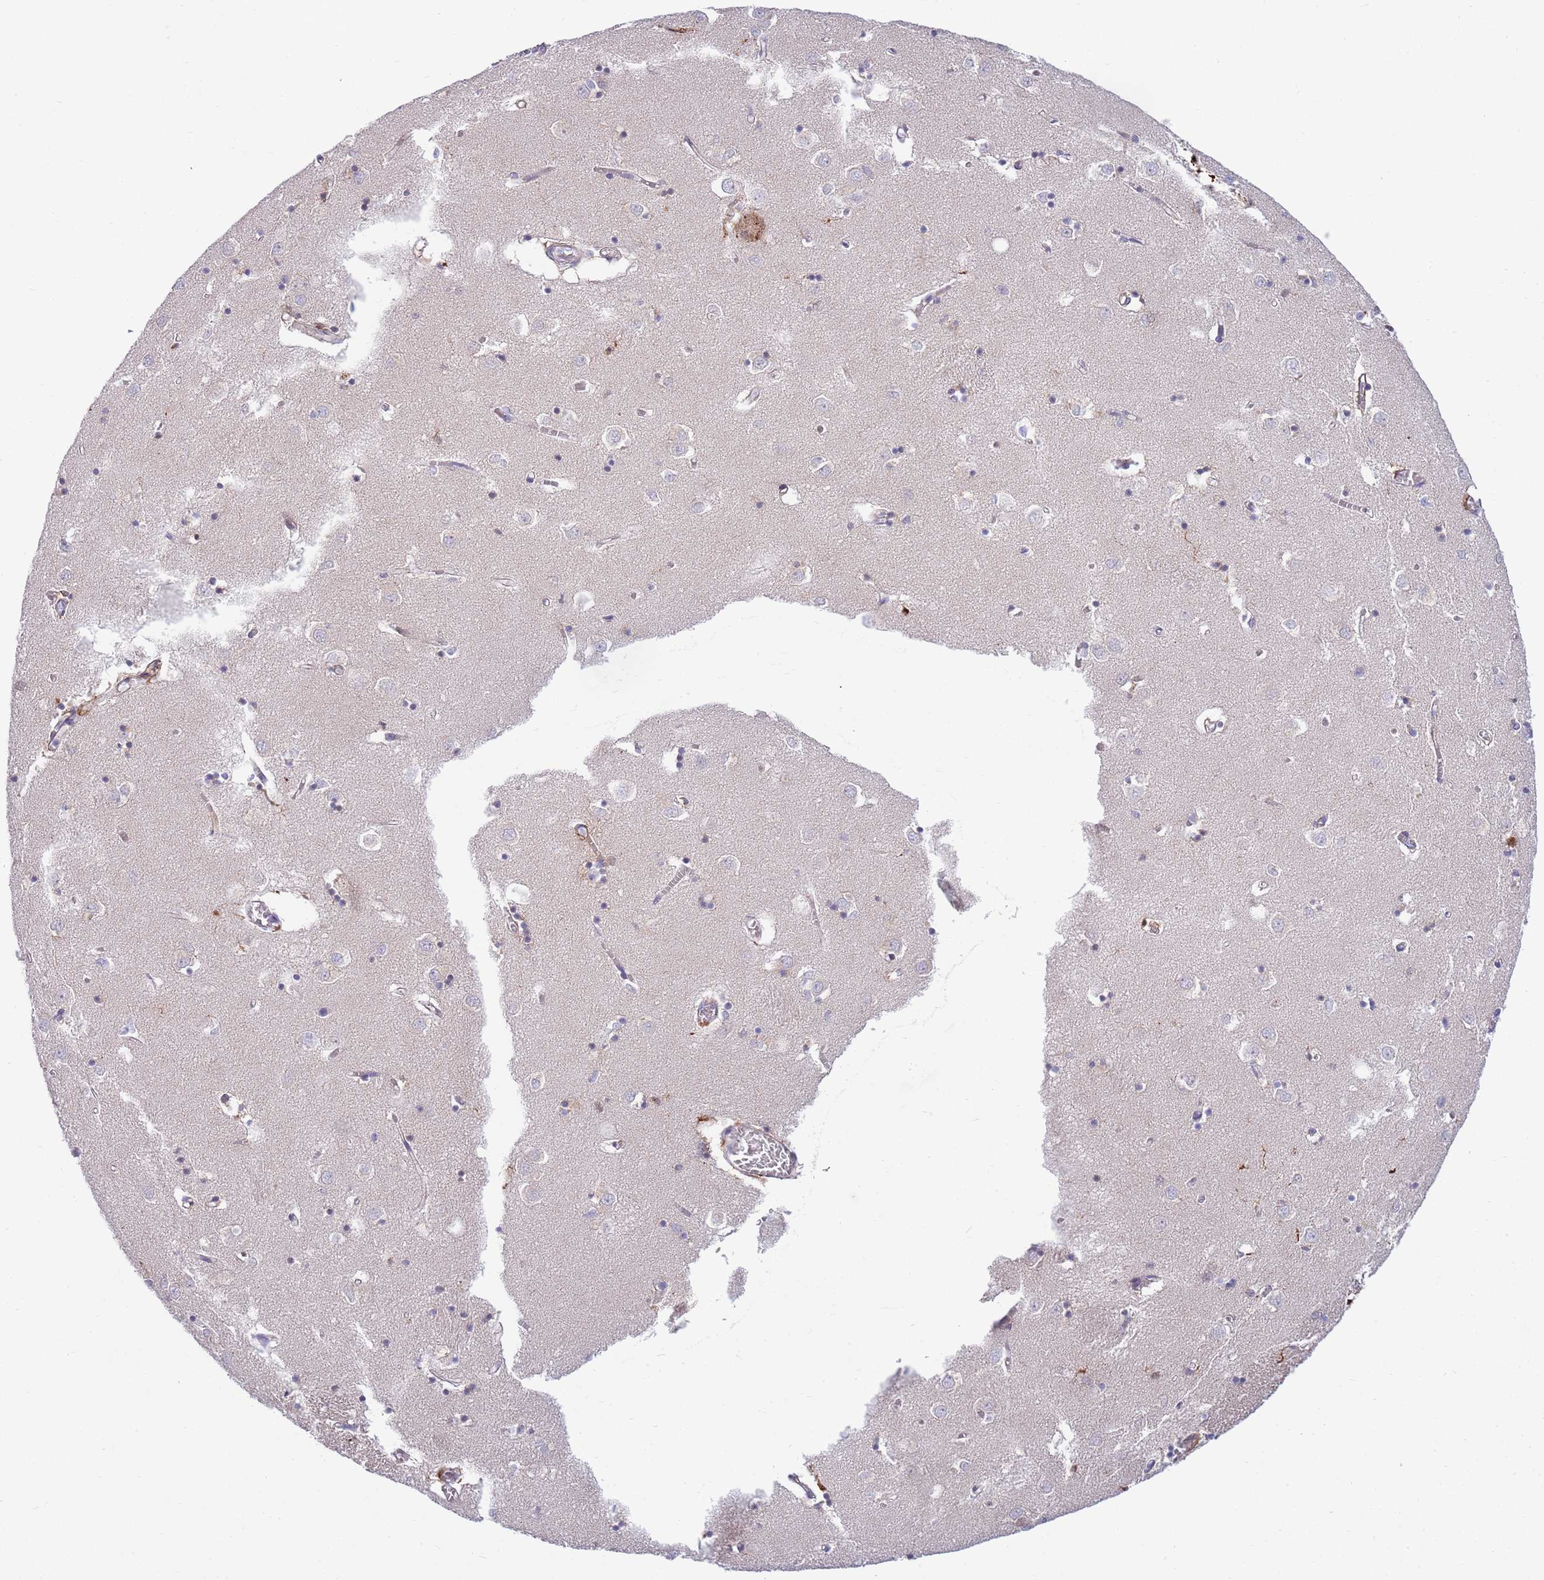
{"staining": {"intensity": "weak", "quantity": "<25%", "location": "cytoplasmic/membranous"}, "tissue": "caudate", "cell_type": "Glial cells", "image_type": "normal", "snomed": [{"axis": "morphology", "description": "Normal tissue, NOS"}, {"axis": "topography", "description": "Lateral ventricle wall"}], "caption": "Immunohistochemistry (IHC) image of normal caudate: human caudate stained with DAB displays no significant protein staining in glial cells. (Brightfield microscopy of DAB IHC at high magnification).", "gene": "NLRP6", "patient": {"sex": "male", "age": 70}}